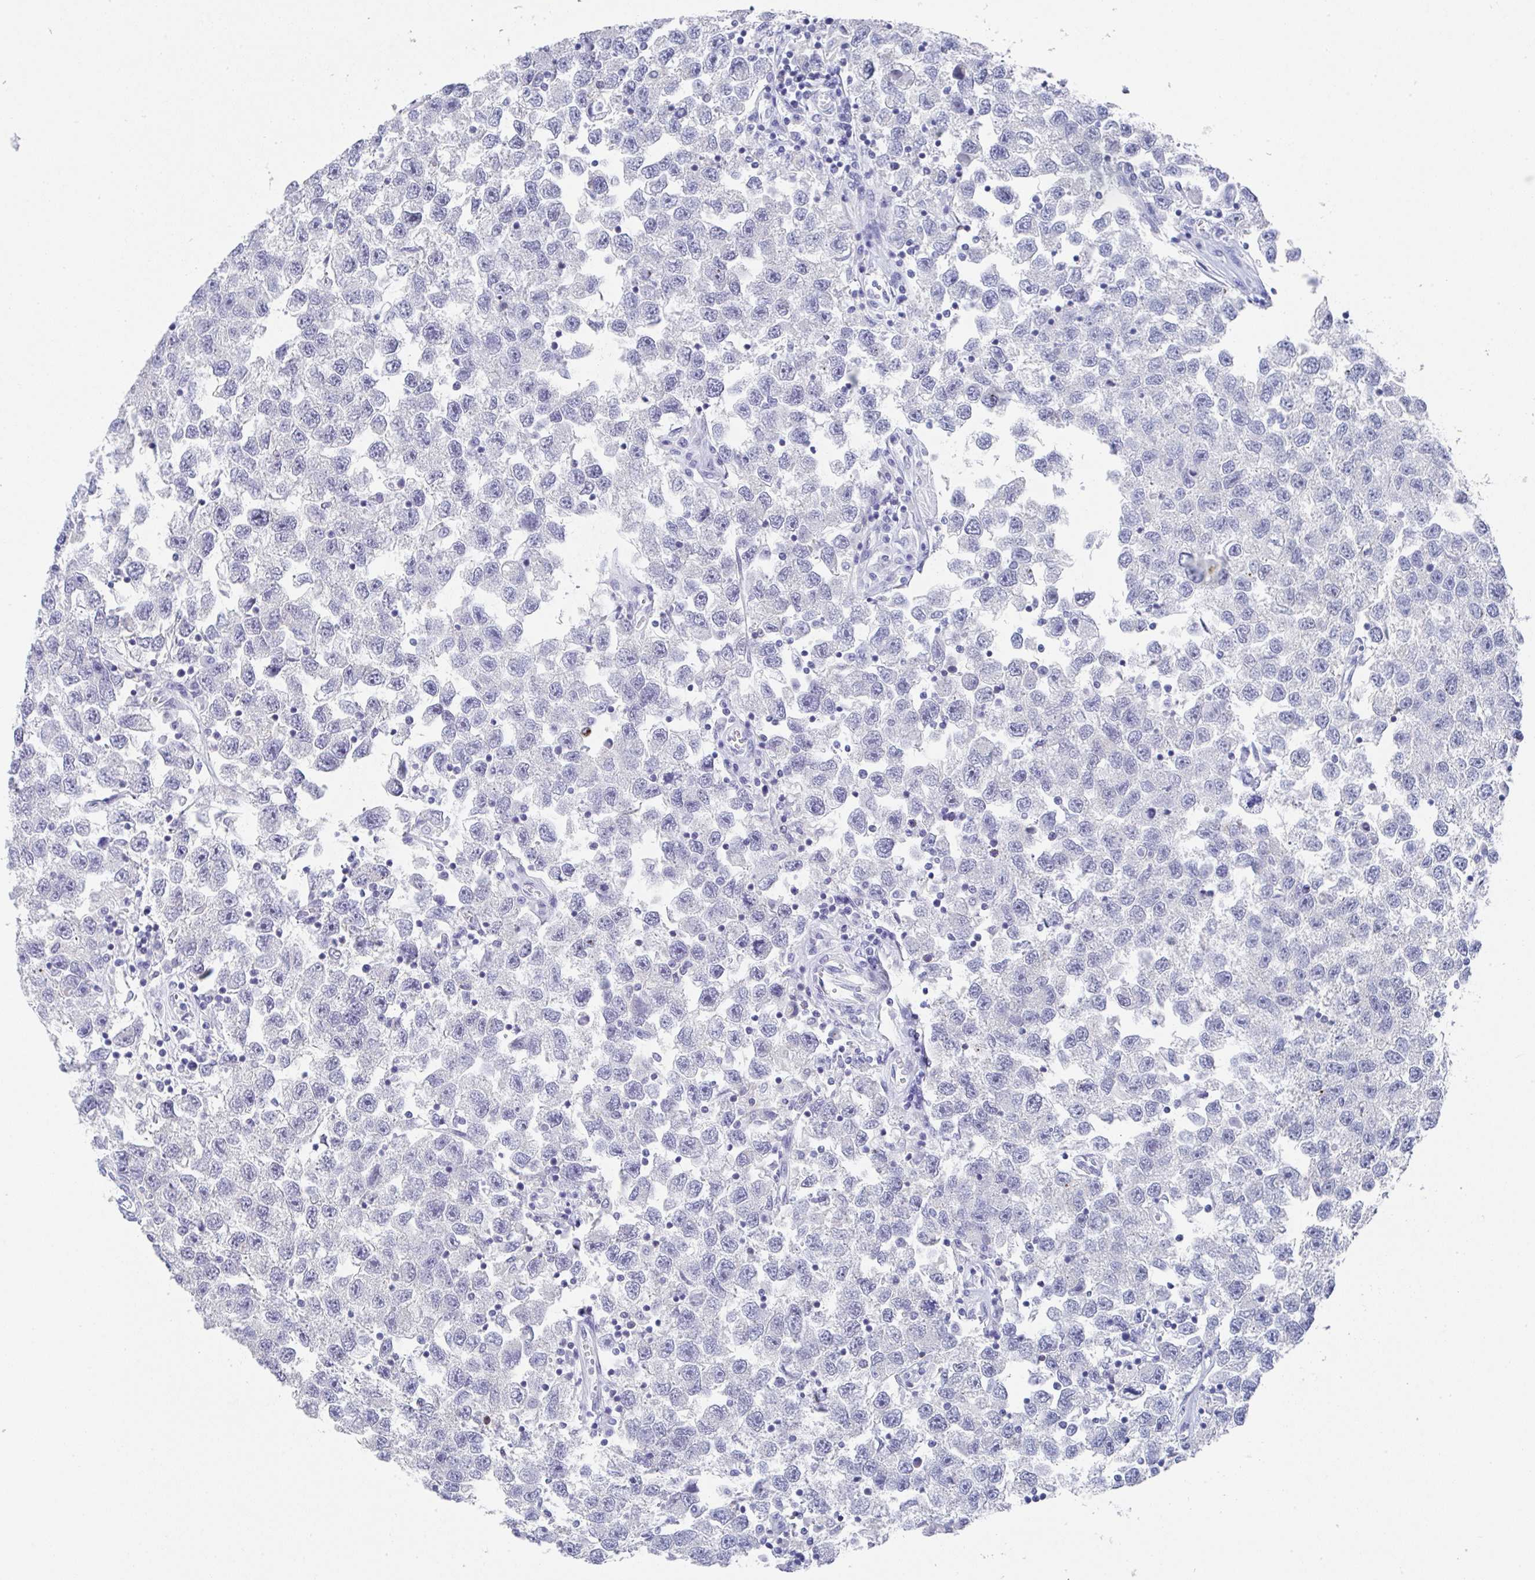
{"staining": {"intensity": "negative", "quantity": "none", "location": "none"}, "tissue": "testis cancer", "cell_type": "Tumor cells", "image_type": "cancer", "snomed": [{"axis": "morphology", "description": "Seminoma, NOS"}, {"axis": "topography", "description": "Testis"}], "caption": "This histopathology image is of testis cancer stained with immunohistochemistry to label a protein in brown with the nuclei are counter-stained blue. There is no staining in tumor cells.", "gene": "TNFRSF8", "patient": {"sex": "male", "age": 26}}